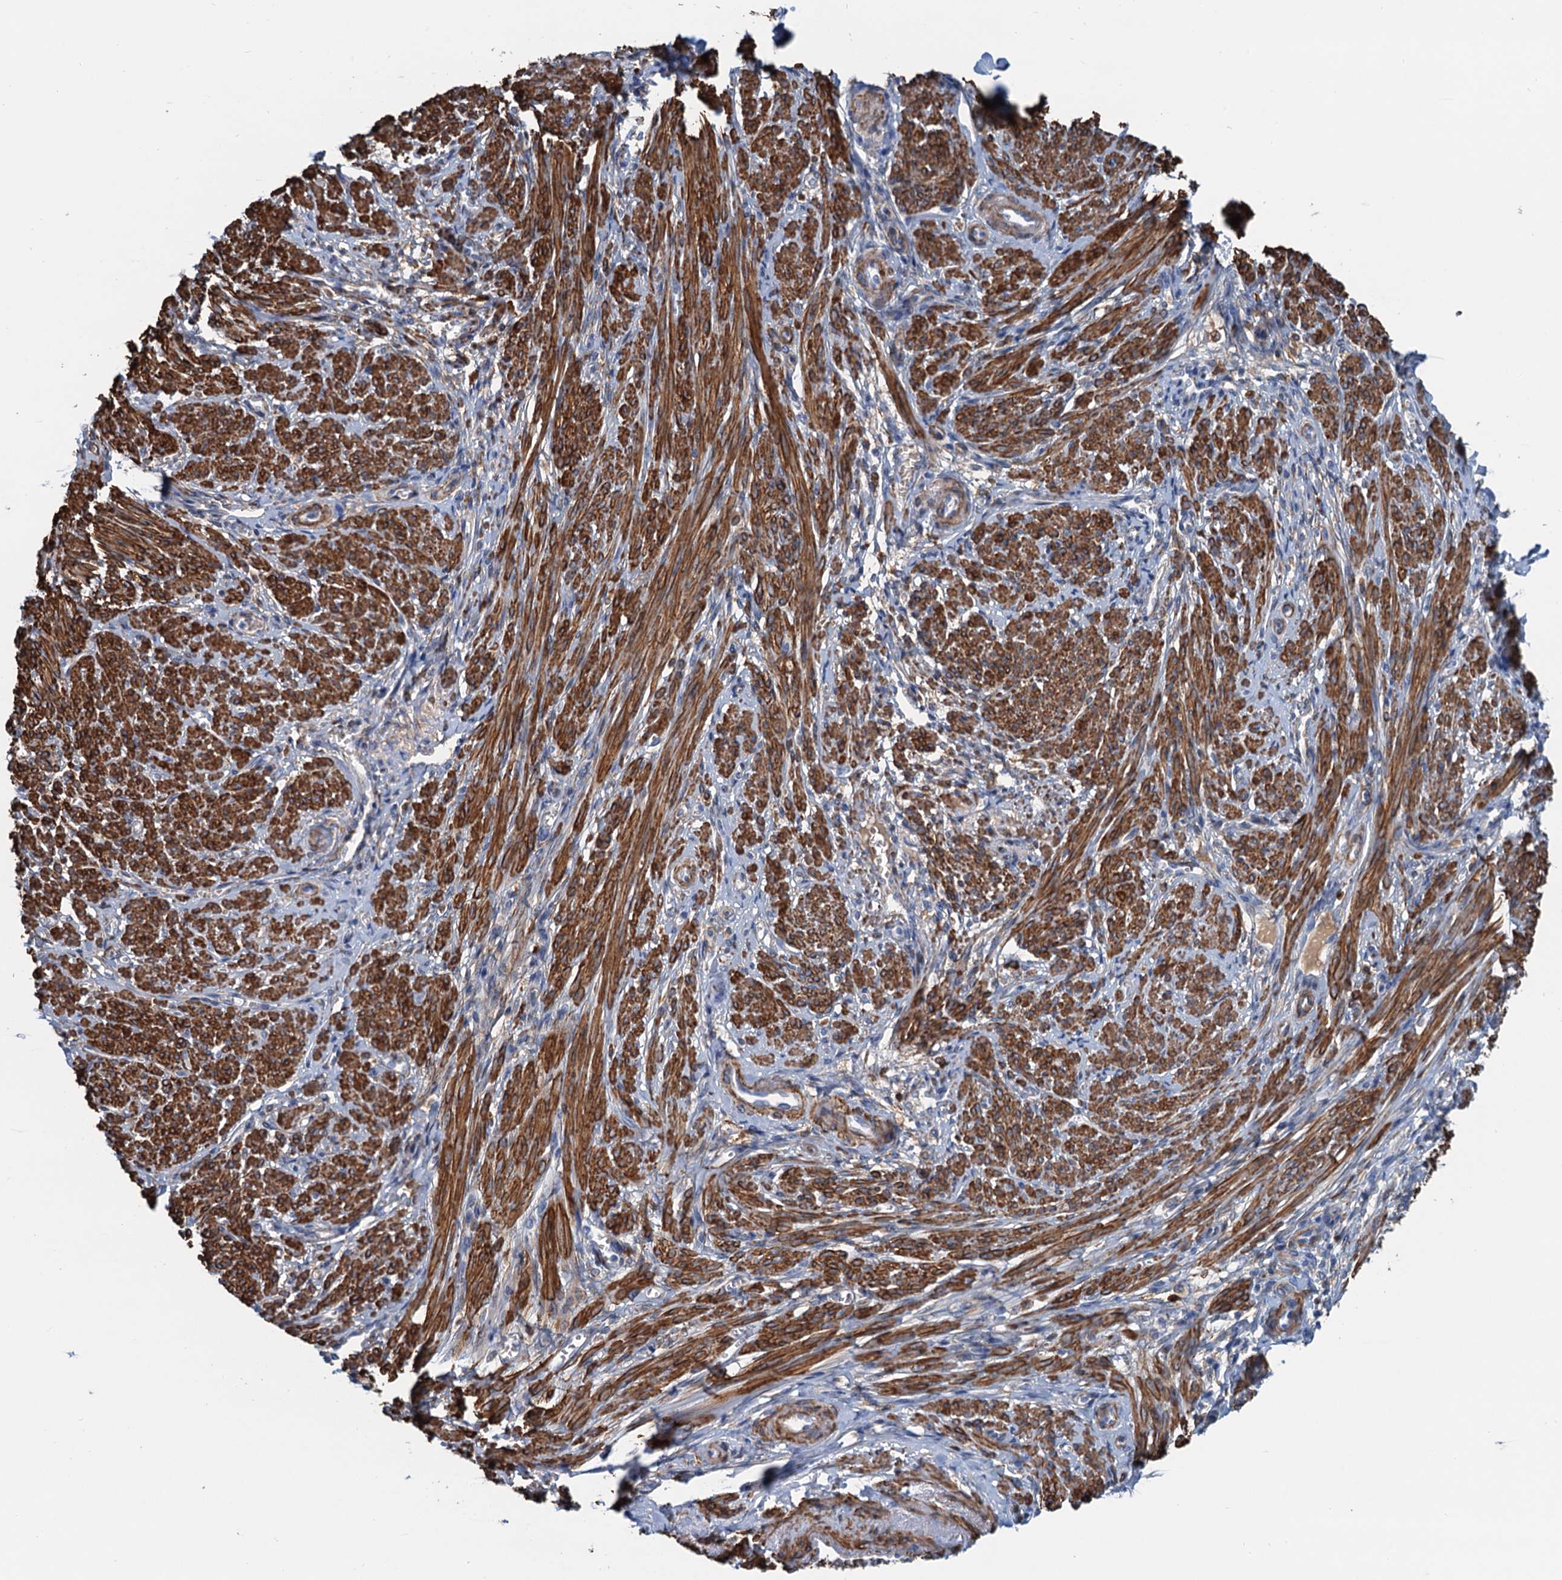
{"staining": {"intensity": "strong", "quantity": ">75%", "location": "cytoplasmic/membranous"}, "tissue": "smooth muscle", "cell_type": "Smooth muscle cells", "image_type": "normal", "snomed": [{"axis": "morphology", "description": "Normal tissue, NOS"}, {"axis": "topography", "description": "Smooth muscle"}], "caption": "Protein staining of unremarkable smooth muscle exhibits strong cytoplasmic/membranous staining in about >75% of smooth muscle cells. The protein is stained brown, and the nuclei are stained in blue (DAB IHC with brightfield microscopy, high magnification).", "gene": "CSTPP1", "patient": {"sex": "female", "age": 39}}